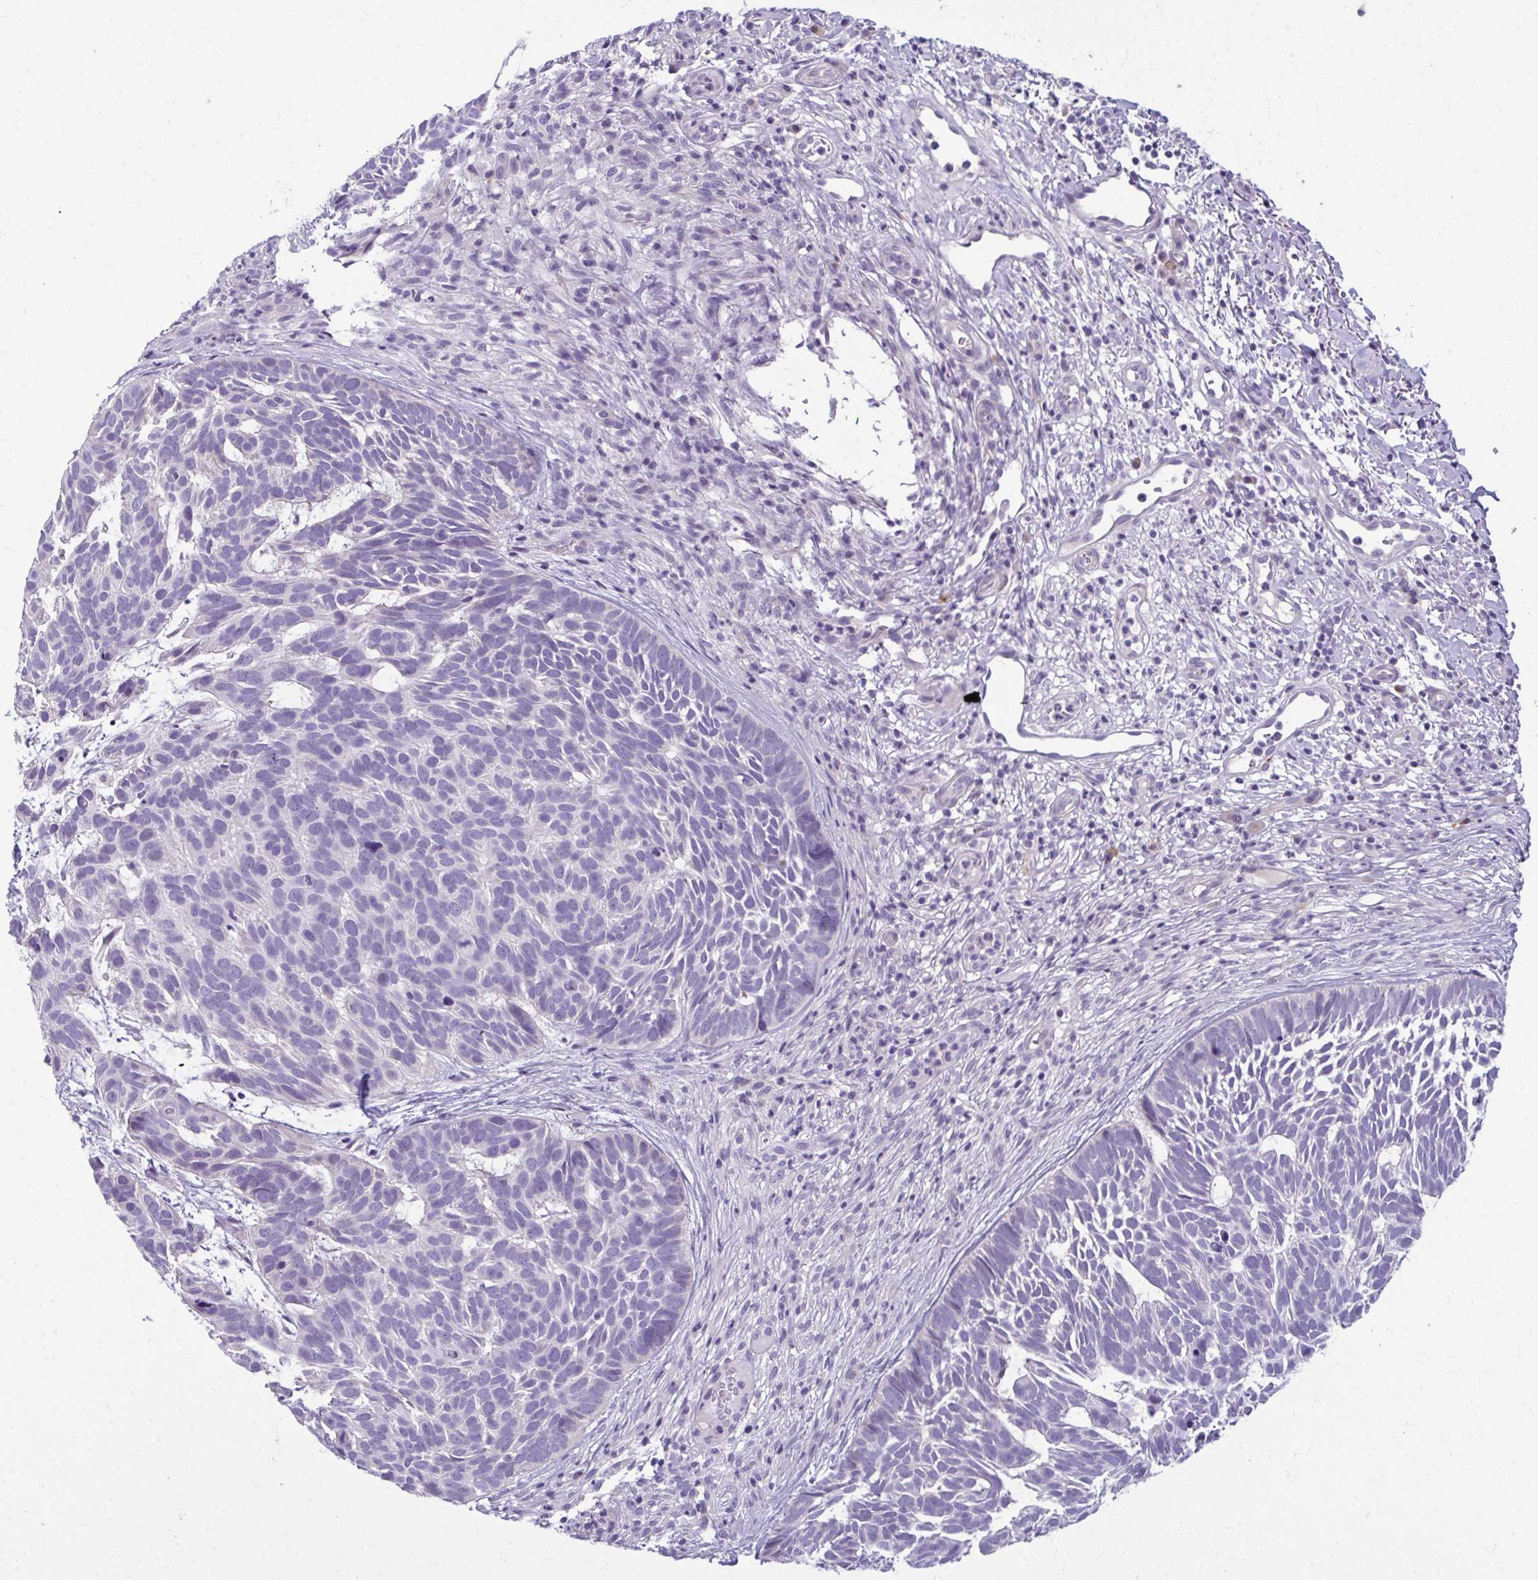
{"staining": {"intensity": "negative", "quantity": "none", "location": "none"}, "tissue": "skin cancer", "cell_type": "Tumor cells", "image_type": "cancer", "snomed": [{"axis": "morphology", "description": "Basal cell carcinoma"}, {"axis": "topography", "description": "Skin"}], "caption": "IHC micrograph of neoplastic tissue: human skin basal cell carcinoma stained with DAB (3,3'-diaminobenzidine) demonstrates no significant protein expression in tumor cells.", "gene": "SERPINI1", "patient": {"sex": "male", "age": 78}}